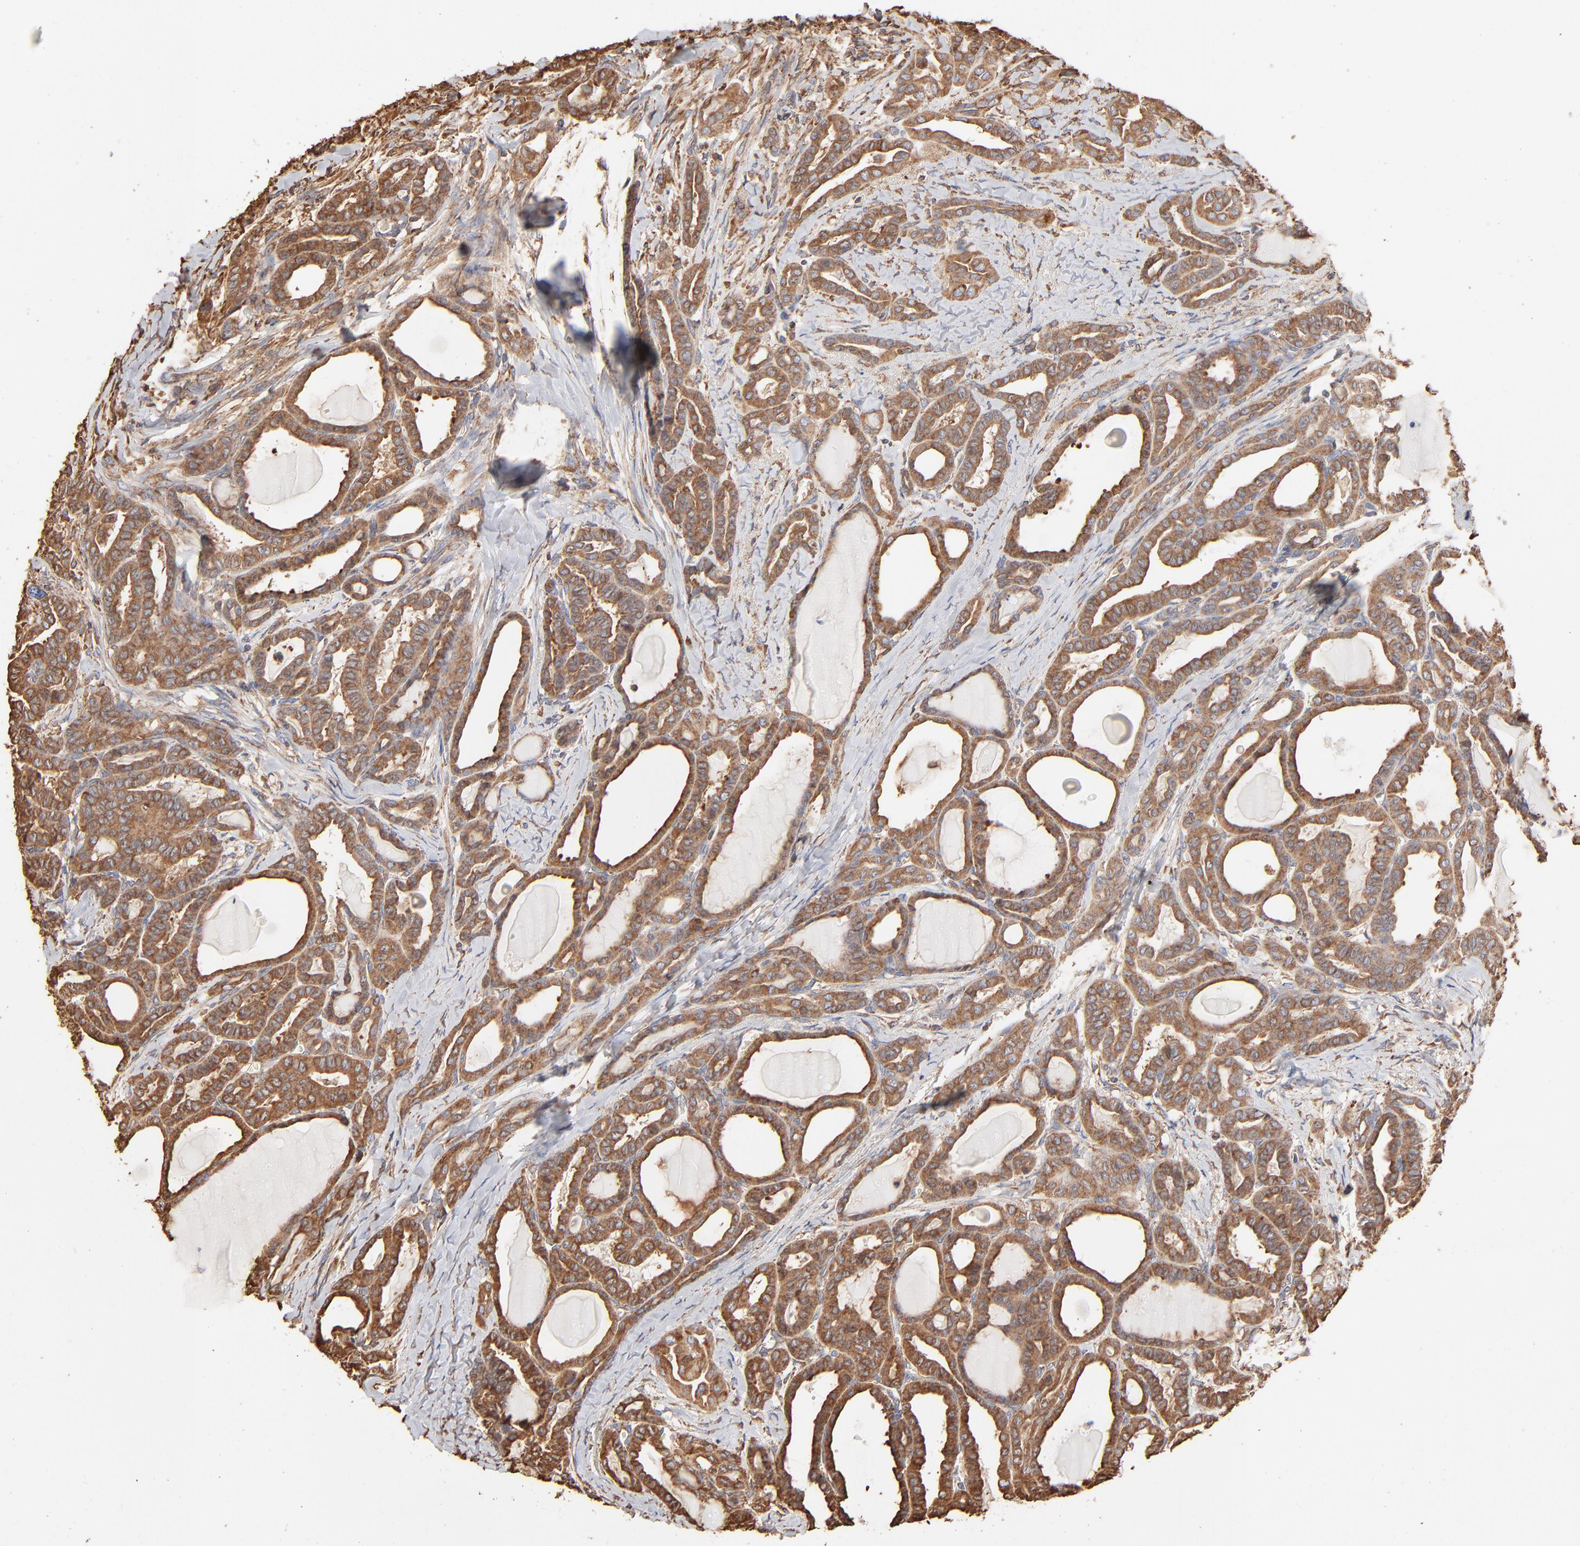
{"staining": {"intensity": "moderate", "quantity": ">75%", "location": "cytoplasmic/membranous"}, "tissue": "thyroid cancer", "cell_type": "Tumor cells", "image_type": "cancer", "snomed": [{"axis": "morphology", "description": "Carcinoma, NOS"}, {"axis": "topography", "description": "Thyroid gland"}], "caption": "Immunohistochemical staining of thyroid cancer demonstrates moderate cytoplasmic/membranous protein positivity in about >75% of tumor cells.", "gene": "PDIA3", "patient": {"sex": "female", "age": 91}}